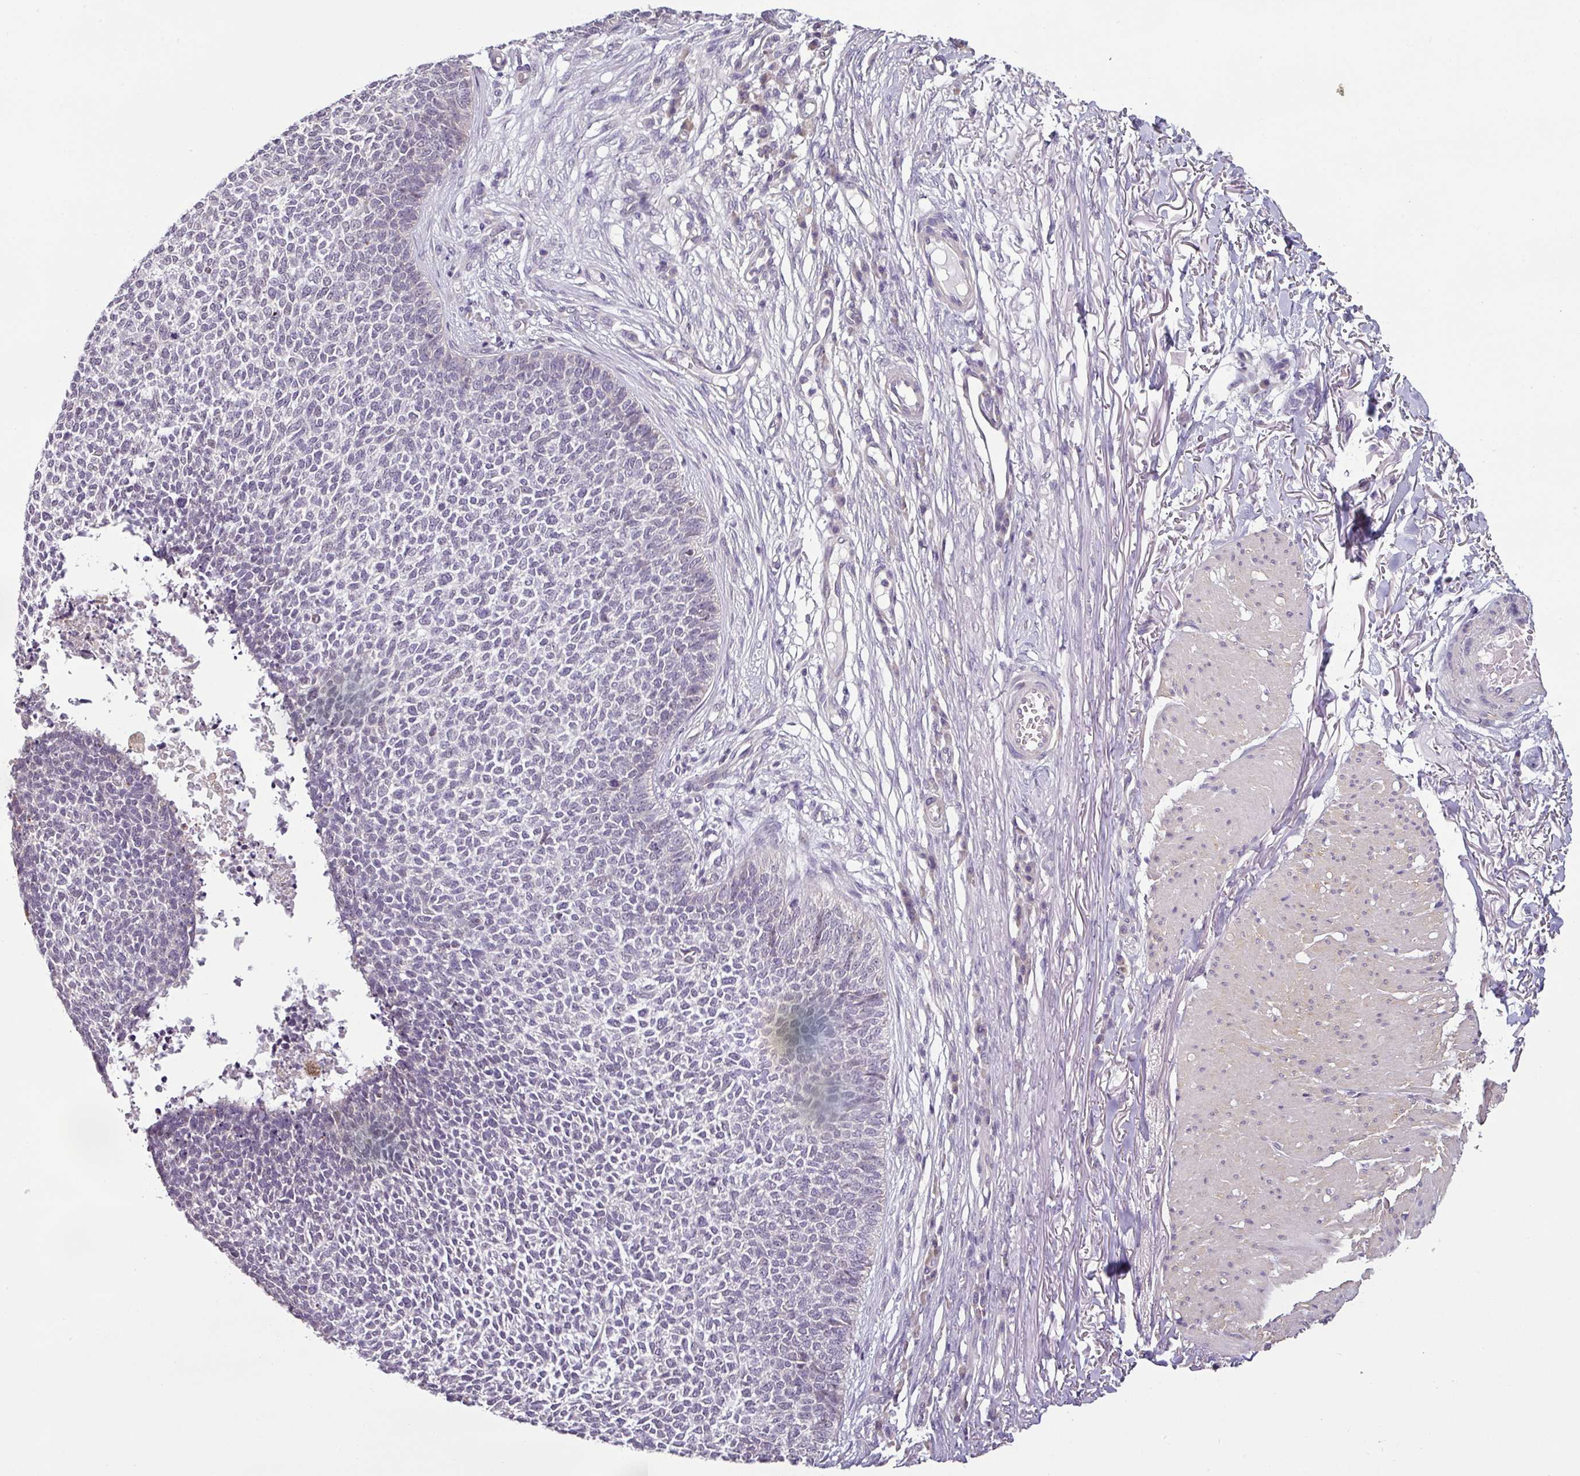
{"staining": {"intensity": "negative", "quantity": "none", "location": "none"}, "tissue": "skin cancer", "cell_type": "Tumor cells", "image_type": "cancer", "snomed": [{"axis": "morphology", "description": "Basal cell carcinoma"}, {"axis": "topography", "description": "Skin"}], "caption": "High power microscopy histopathology image of an IHC image of basal cell carcinoma (skin), revealing no significant expression in tumor cells. (Brightfield microscopy of DAB (3,3'-diaminobenzidine) IHC at high magnification).", "gene": "OR52D1", "patient": {"sex": "female", "age": 84}}